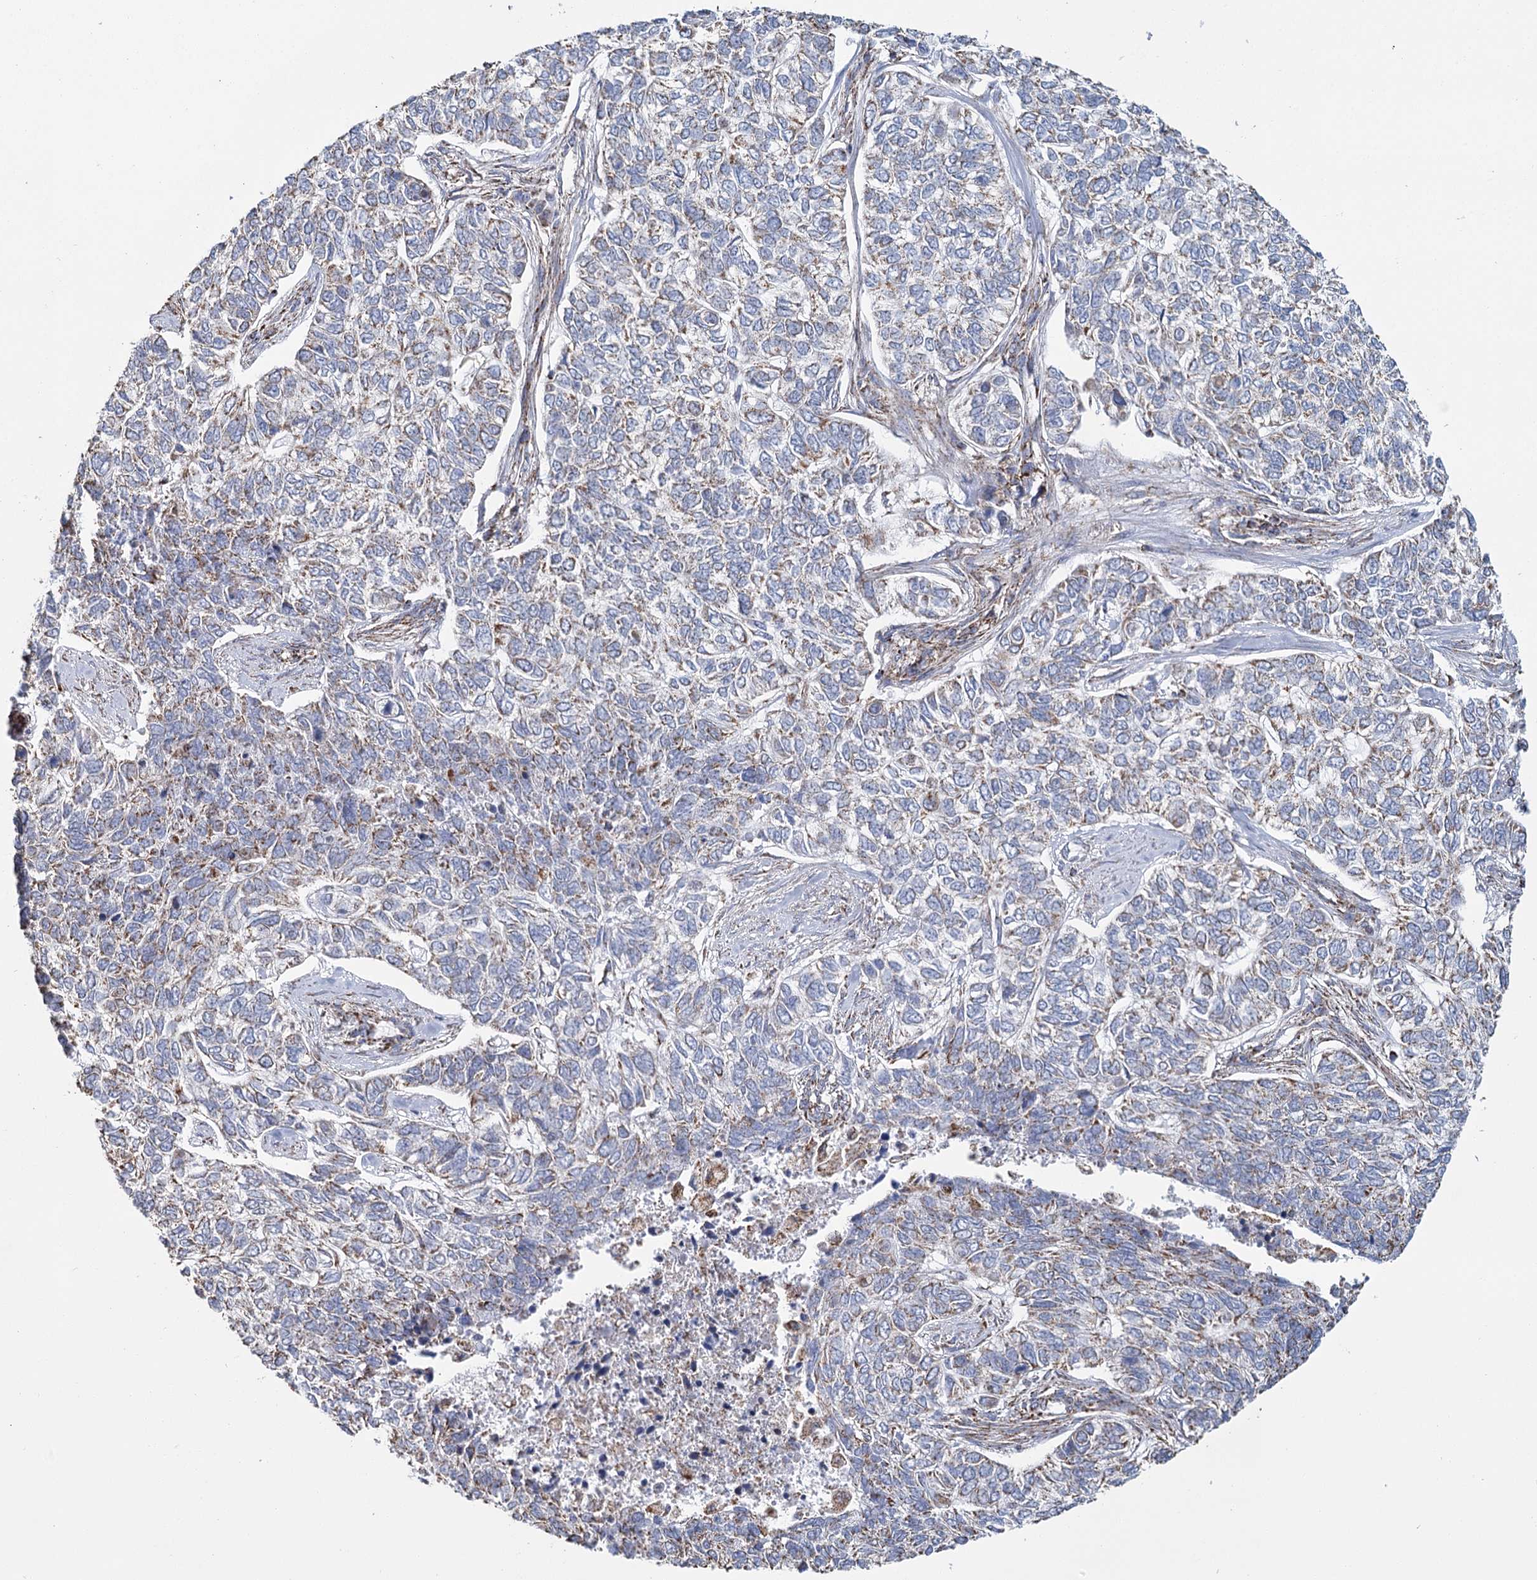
{"staining": {"intensity": "weak", "quantity": "25%-75%", "location": "cytoplasmic/membranous"}, "tissue": "skin cancer", "cell_type": "Tumor cells", "image_type": "cancer", "snomed": [{"axis": "morphology", "description": "Basal cell carcinoma"}, {"axis": "topography", "description": "Skin"}], "caption": "This is a micrograph of immunohistochemistry staining of skin cancer (basal cell carcinoma), which shows weak positivity in the cytoplasmic/membranous of tumor cells.", "gene": "MRPL44", "patient": {"sex": "female", "age": 65}}